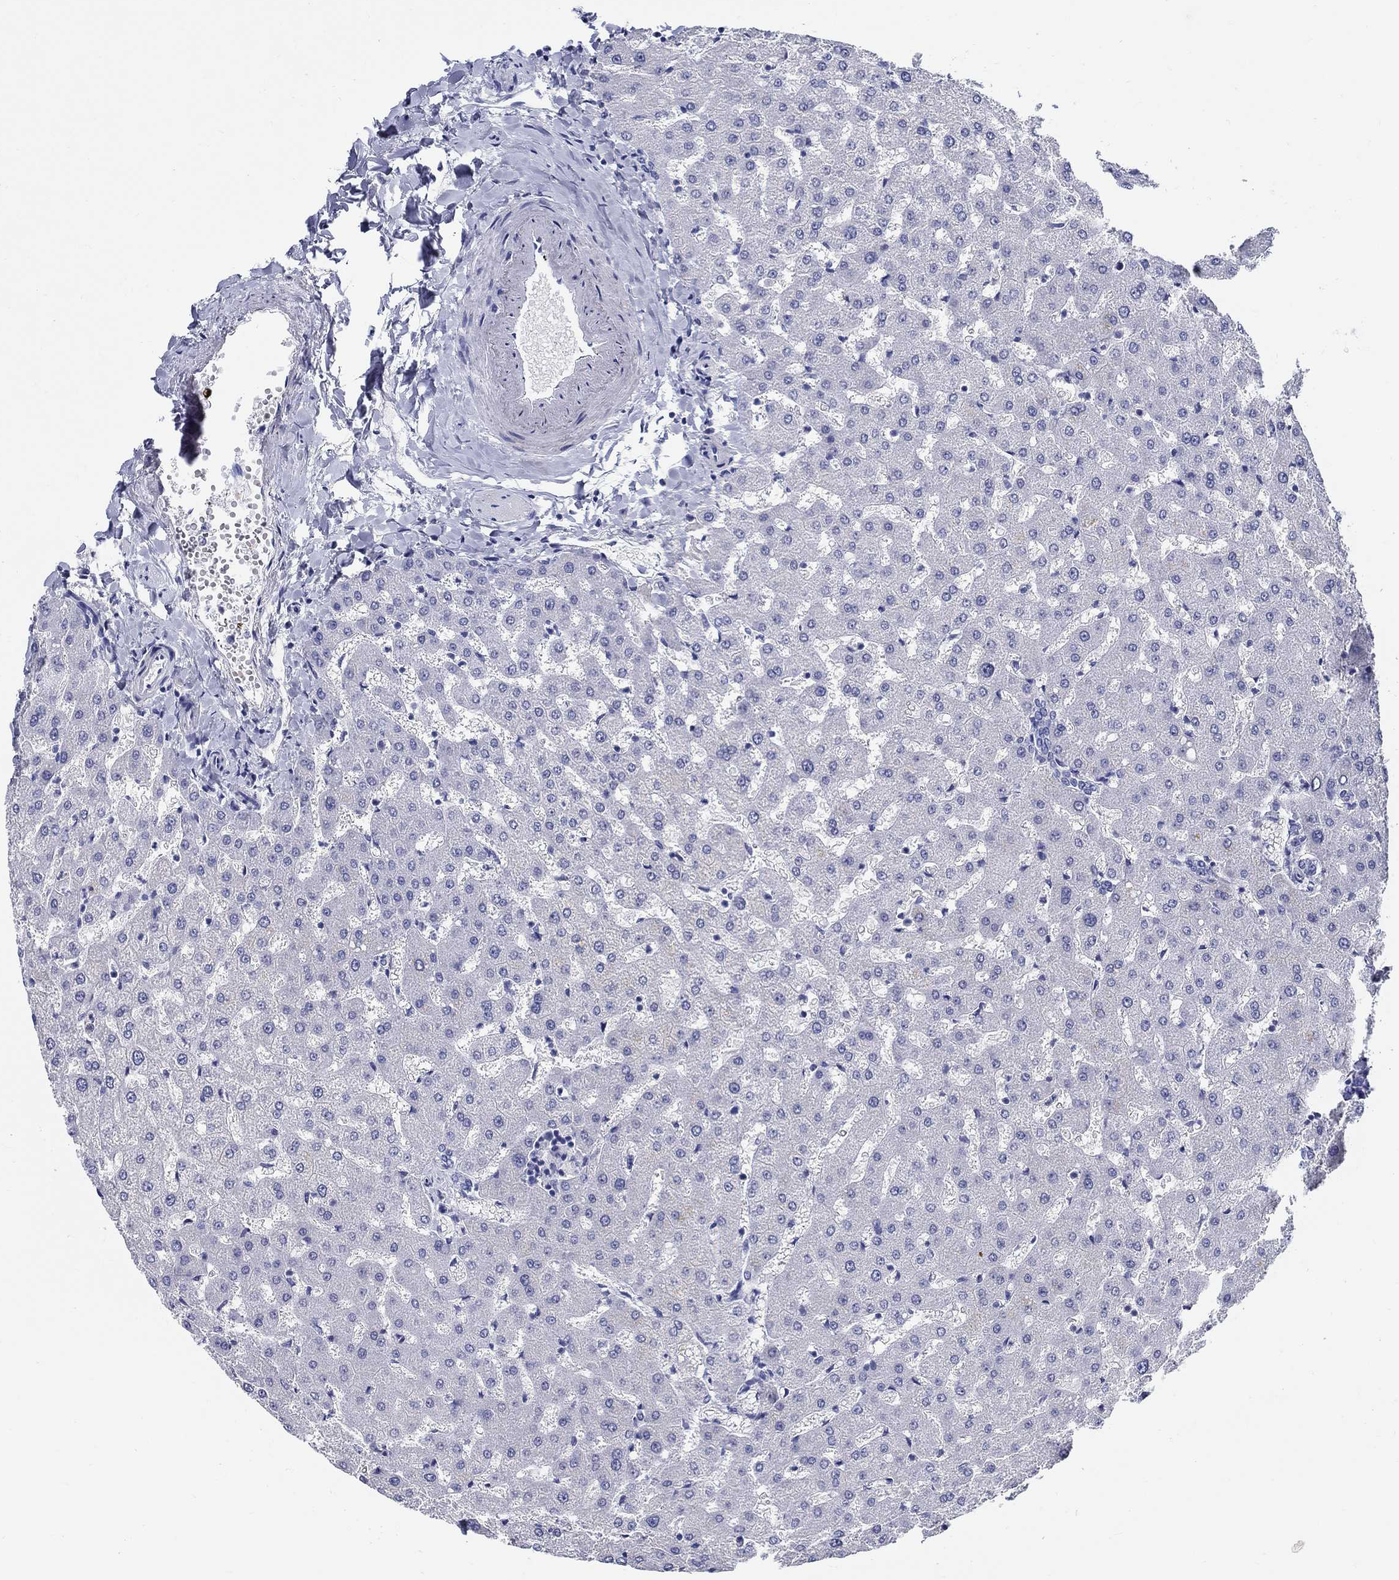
{"staining": {"intensity": "negative", "quantity": "none", "location": "none"}, "tissue": "liver", "cell_type": "Cholangiocytes", "image_type": "normal", "snomed": [{"axis": "morphology", "description": "Normal tissue, NOS"}, {"axis": "topography", "description": "Liver"}], "caption": "The micrograph displays no staining of cholangiocytes in unremarkable liver. The staining was performed using DAB to visualize the protein expression in brown, while the nuclei were stained in blue with hematoxylin (Magnification: 20x).", "gene": "CRYGS", "patient": {"sex": "female", "age": 50}}